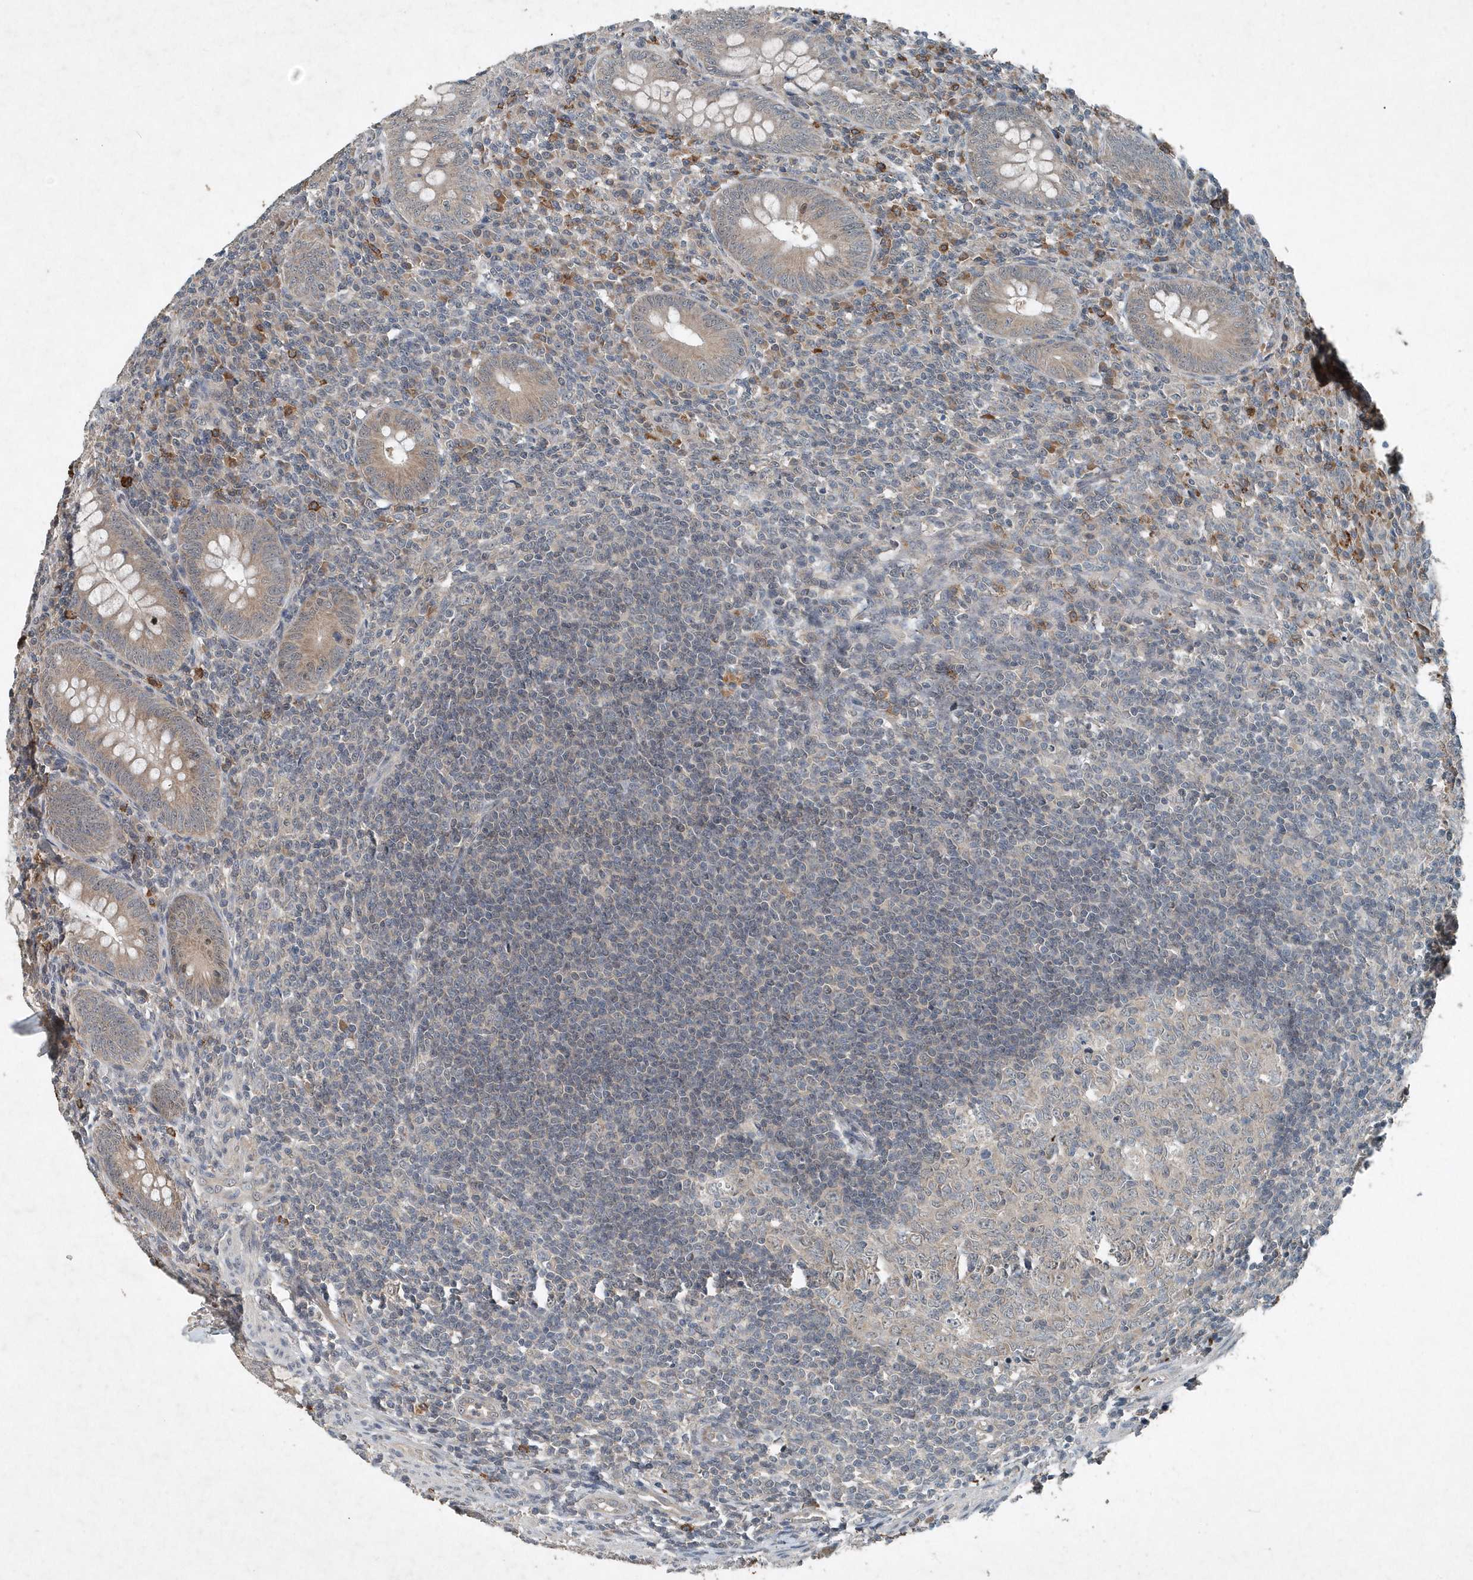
{"staining": {"intensity": "weak", "quantity": ">75%", "location": "cytoplasmic/membranous"}, "tissue": "appendix", "cell_type": "Glandular cells", "image_type": "normal", "snomed": [{"axis": "morphology", "description": "Normal tissue, NOS"}, {"axis": "topography", "description": "Appendix"}], "caption": "The micrograph displays immunohistochemical staining of normal appendix. There is weak cytoplasmic/membranous staining is identified in about >75% of glandular cells. (DAB (3,3'-diaminobenzidine) IHC with brightfield microscopy, high magnification).", "gene": "SCFD2", "patient": {"sex": "male", "age": 14}}